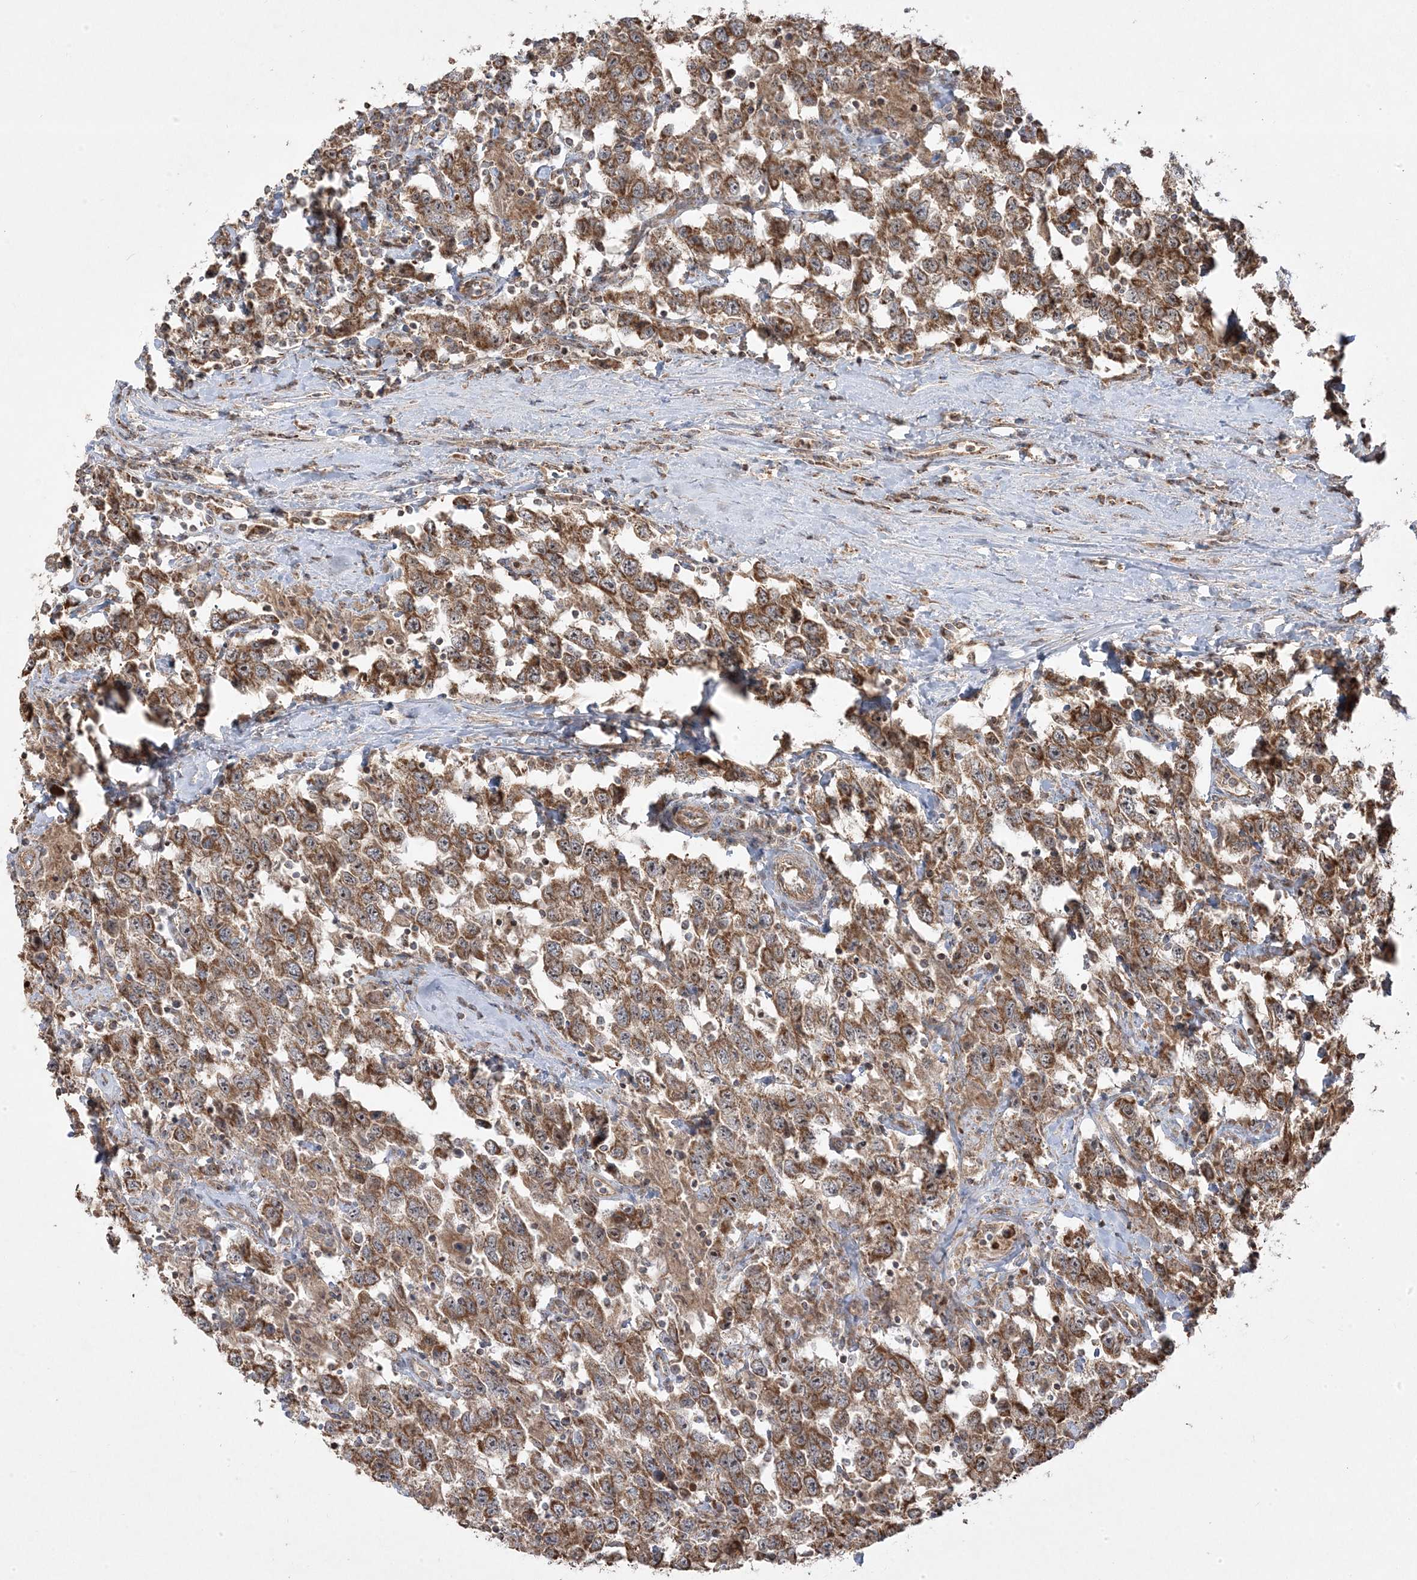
{"staining": {"intensity": "moderate", "quantity": ">75%", "location": "cytoplasmic/membranous"}, "tissue": "testis cancer", "cell_type": "Tumor cells", "image_type": "cancer", "snomed": [{"axis": "morphology", "description": "Seminoma, NOS"}, {"axis": "topography", "description": "Testis"}], "caption": "Immunohistochemical staining of testis seminoma shows moderate cytoplasmic/membranous protein expression in about >75% of tumor cells. The protein of interest is shown in brown color, while the nuclei are stained blue.", "gene": "CLUAP1", "patient": {"sex": "male", "age": 41}}